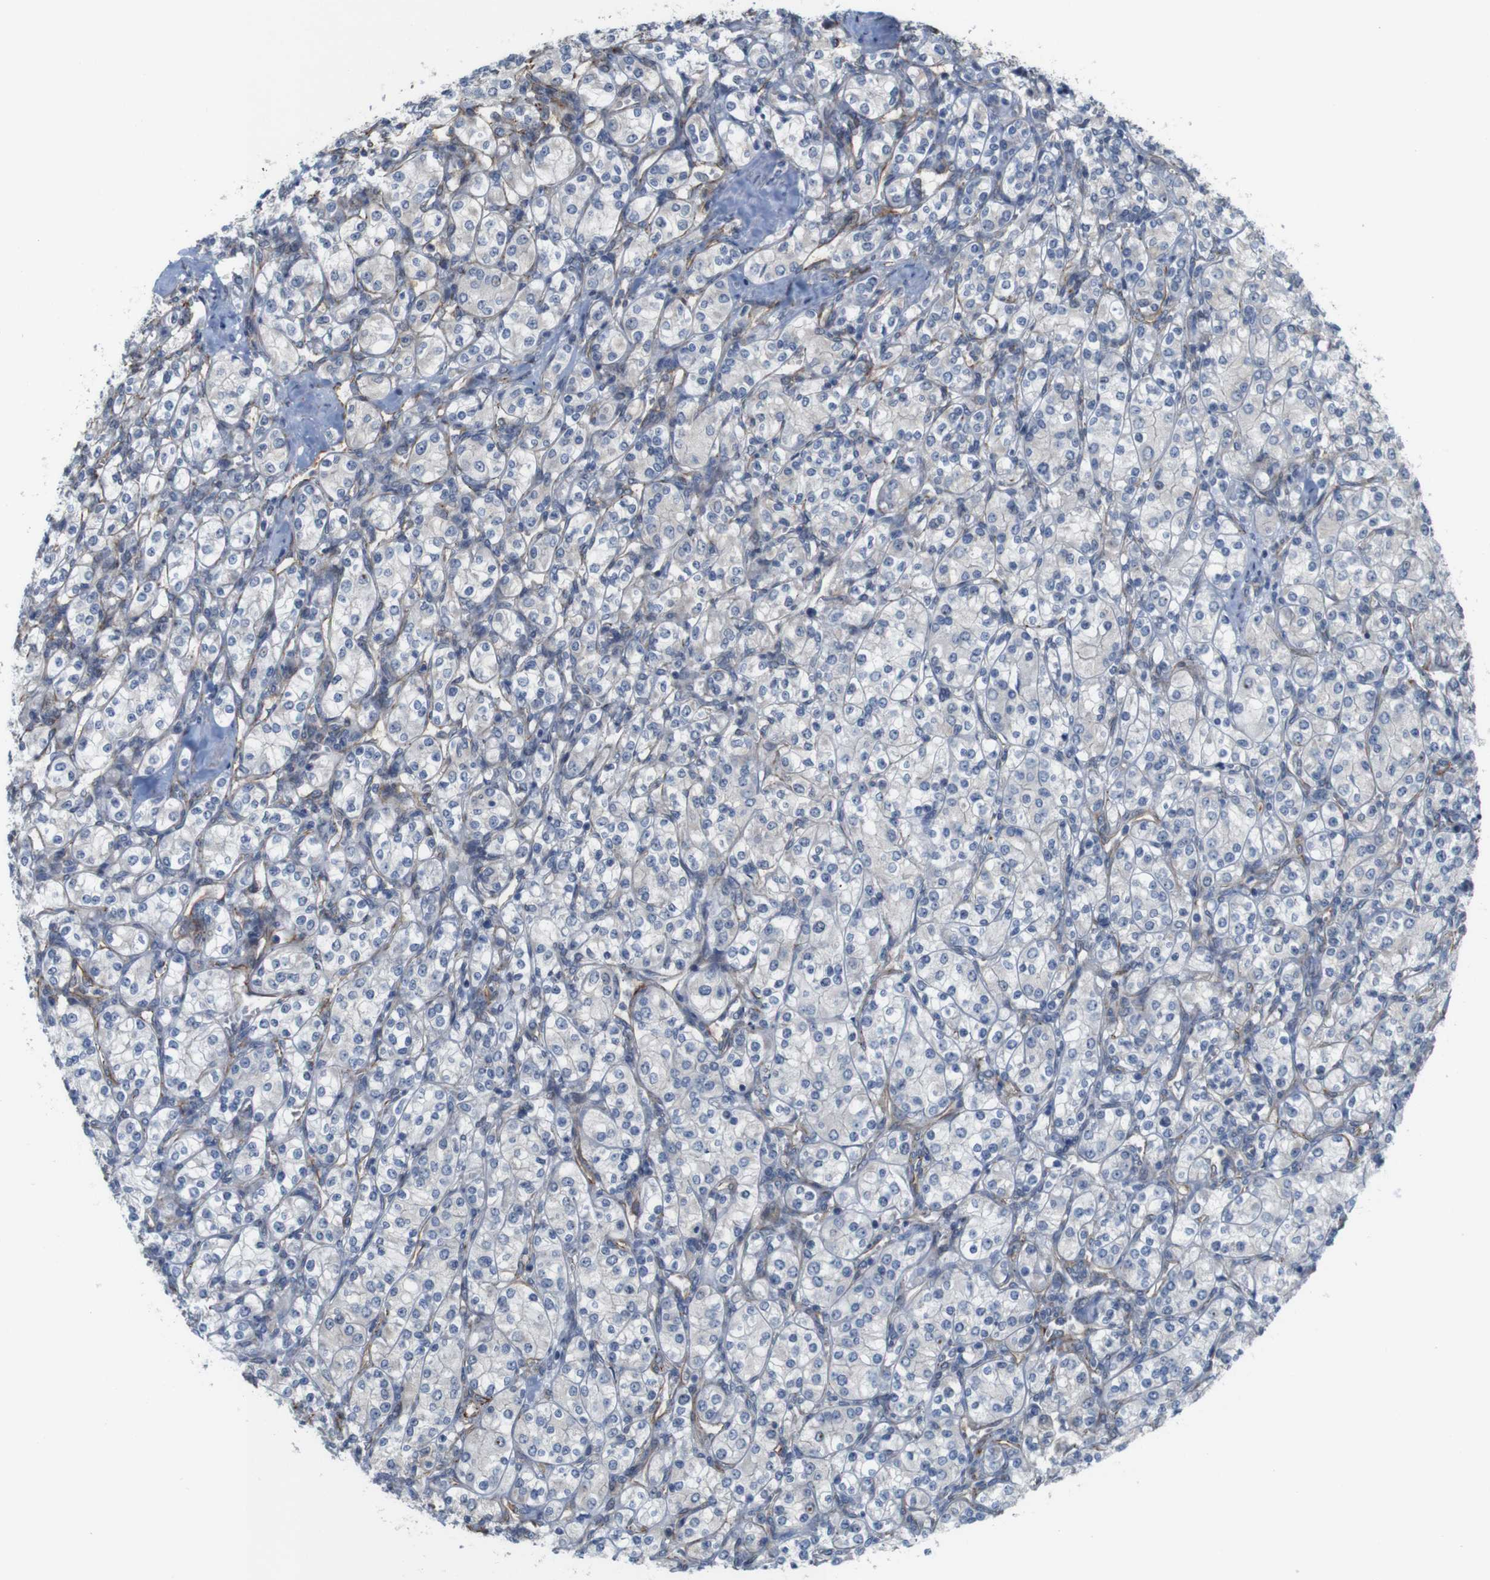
{"staining": {"intensity": "negative", "quantity": "none", "location": "none"}, "tissue": "renal cancer", "cell_type": "Tumor cells", "image_type": "cancer", "snomed": [{"axis": "morphology", "description": "Adenocarcinoma, NOS"}, {"axis": "topography", "description": "Kidney"}], "caption": "The photomicrograph displays no significant expression in tumor cells of renal adenocarcinoma.", "gene": "JPH1", "patient": {"sex": "male", "age": 77}}